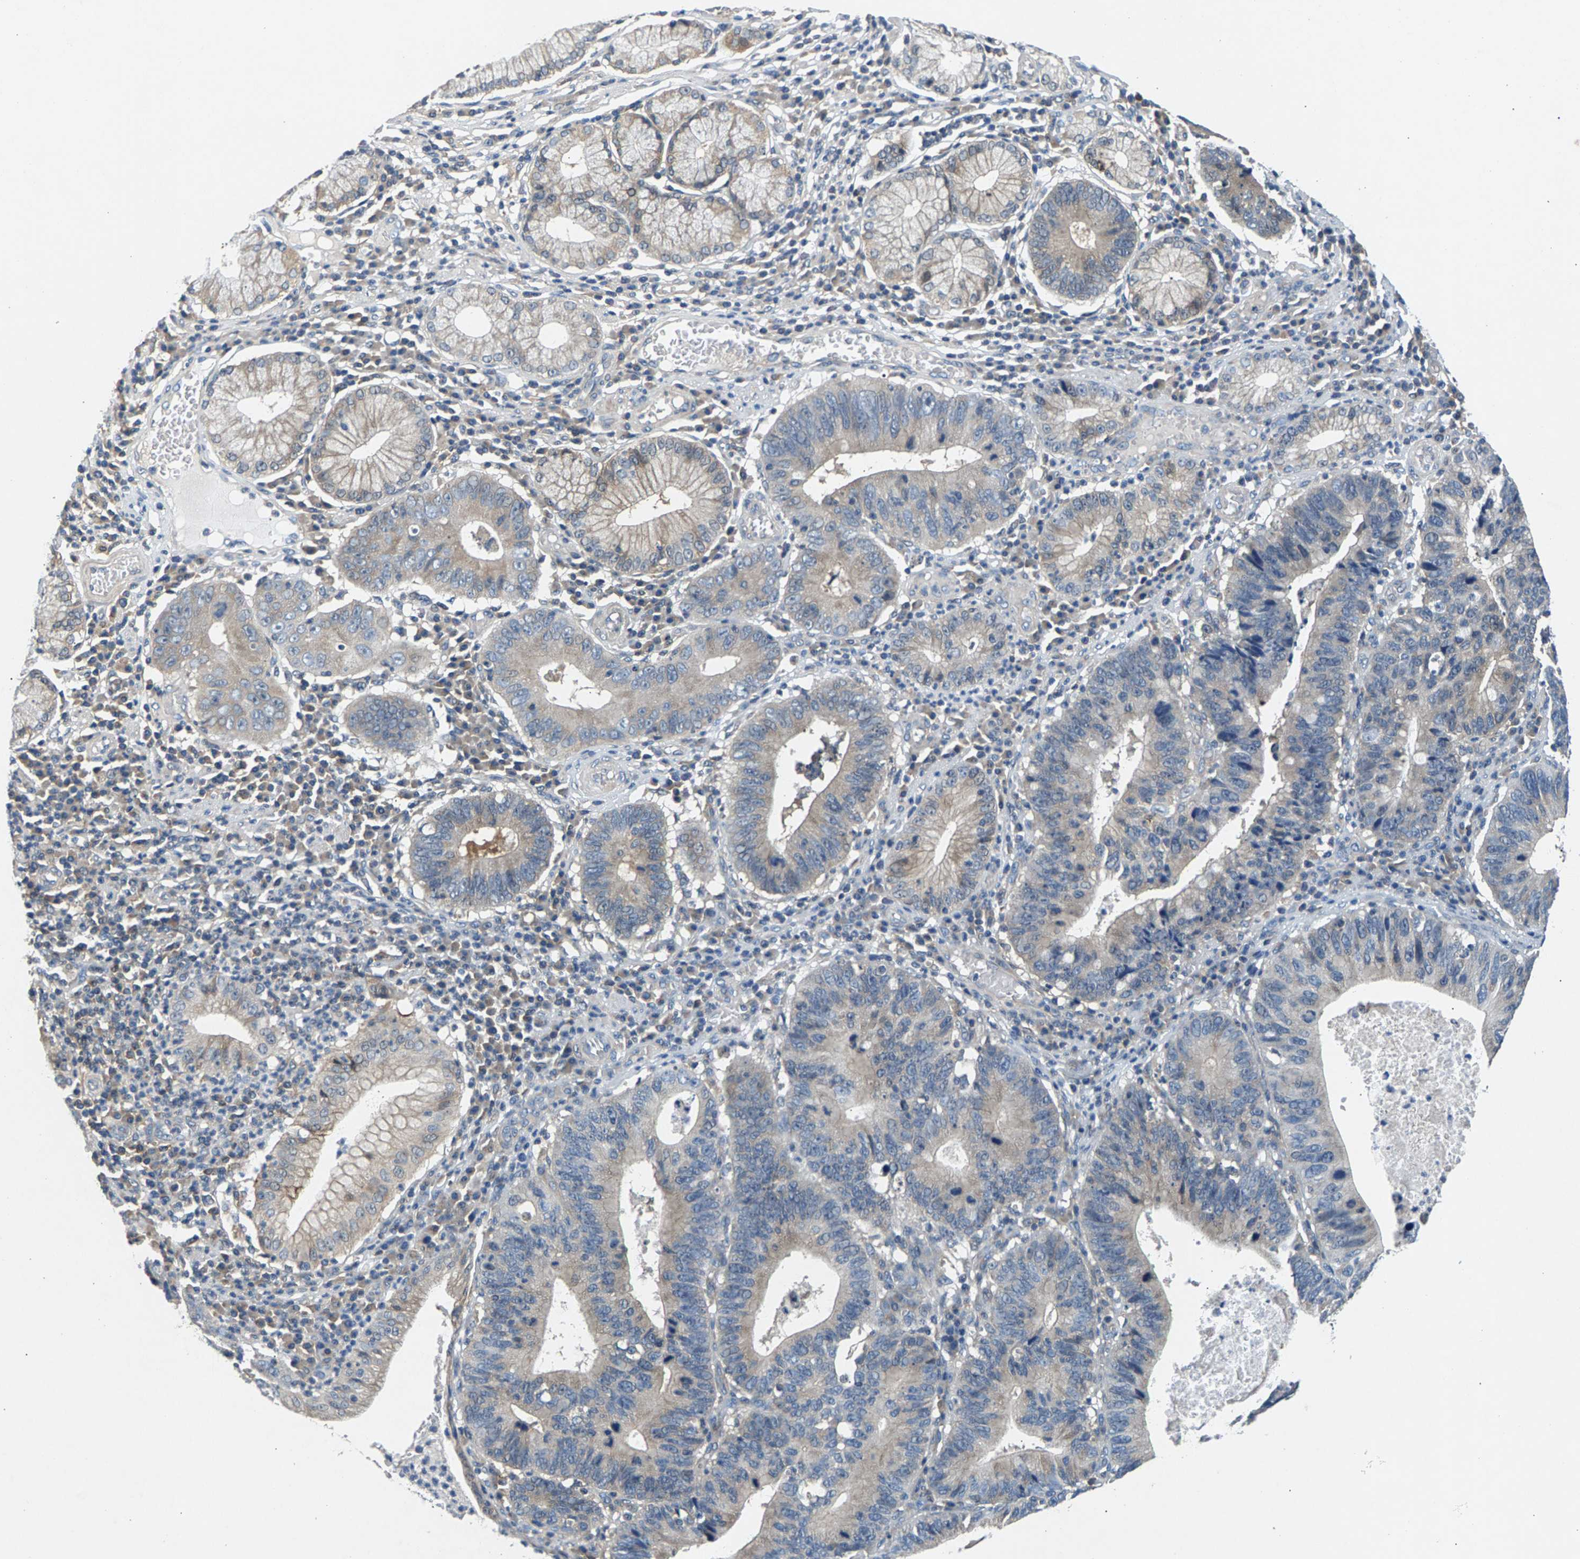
{"staining": {"intensity": "weak", "quantity": "<25%", "location": "cytoplasmic/membranous"}, "tissue": "stomach cancer", "cell_type": "Tumor cells", "image_type": "cancer", "snomed": [{"axis": "morphology", "description": "Adenocarcinoma, NOS"}, {"axis": "topography", "description": "Stomach"}], "caption": "Immunohistochemistry photomicrograph of adenocarcinoma (stomach) stained for a protein (brown), which shows no expression in tumor cells. (Immunohistochemistry, brightfield microscopy, high magnification).", "gene": "NT5C", "patient": {"sex": "male", "age": 59}}